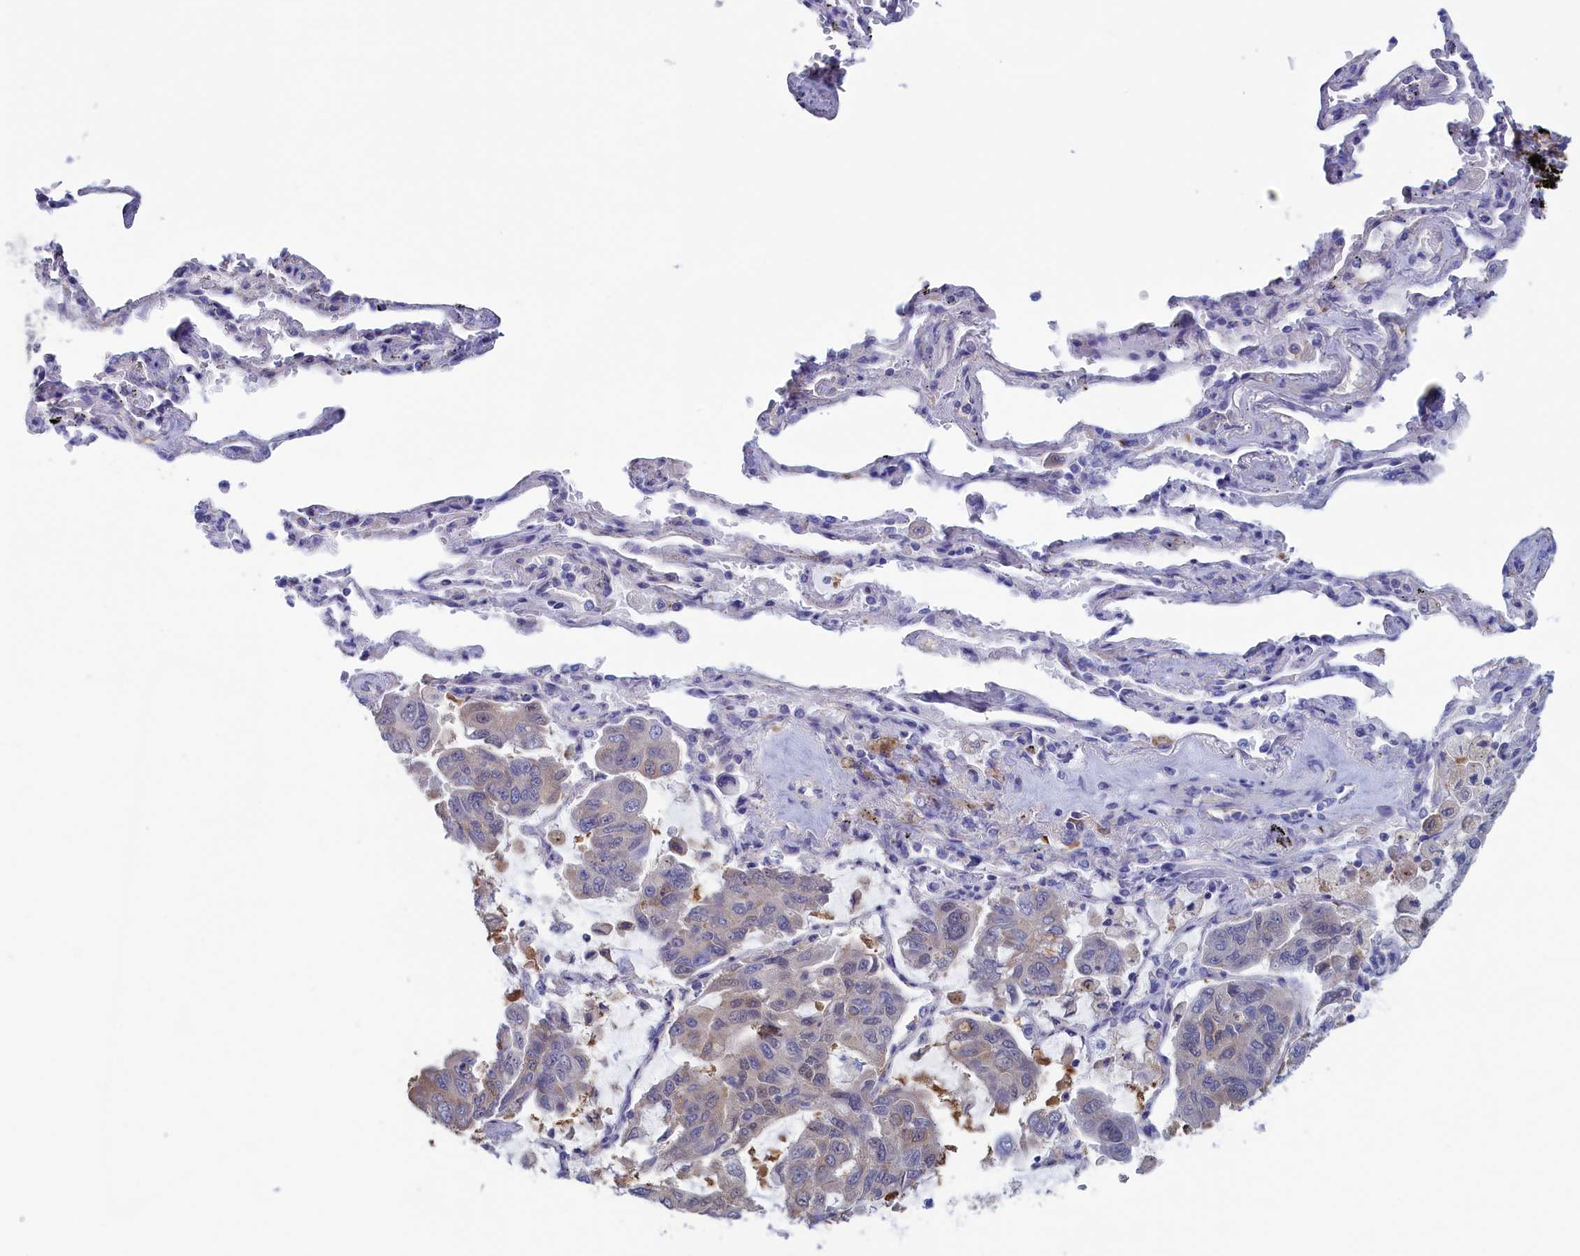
{"staining": {"intensity": "moderate", "quantity": "25%-75%", "location": "cytoplasmic/membranous,nuclear"}, "tissue": "lung cancer", "cell_type": "Tumor cells", "image_type": "cancer", "snomed": [{"axis": "morphology", "description": "Adenocarcinoma, NOS"}, {"axis": "topography", "description": "Lung"}], "caption": "Protein expression by IHC reveals moderate cytoplasmic/membranous and nuclear expression in about 25%-75% of tumor cells in adenocarcinoma (lung).", "gene": "SYNDIG1L", "patient": {"sex": "male", "age": 64}}